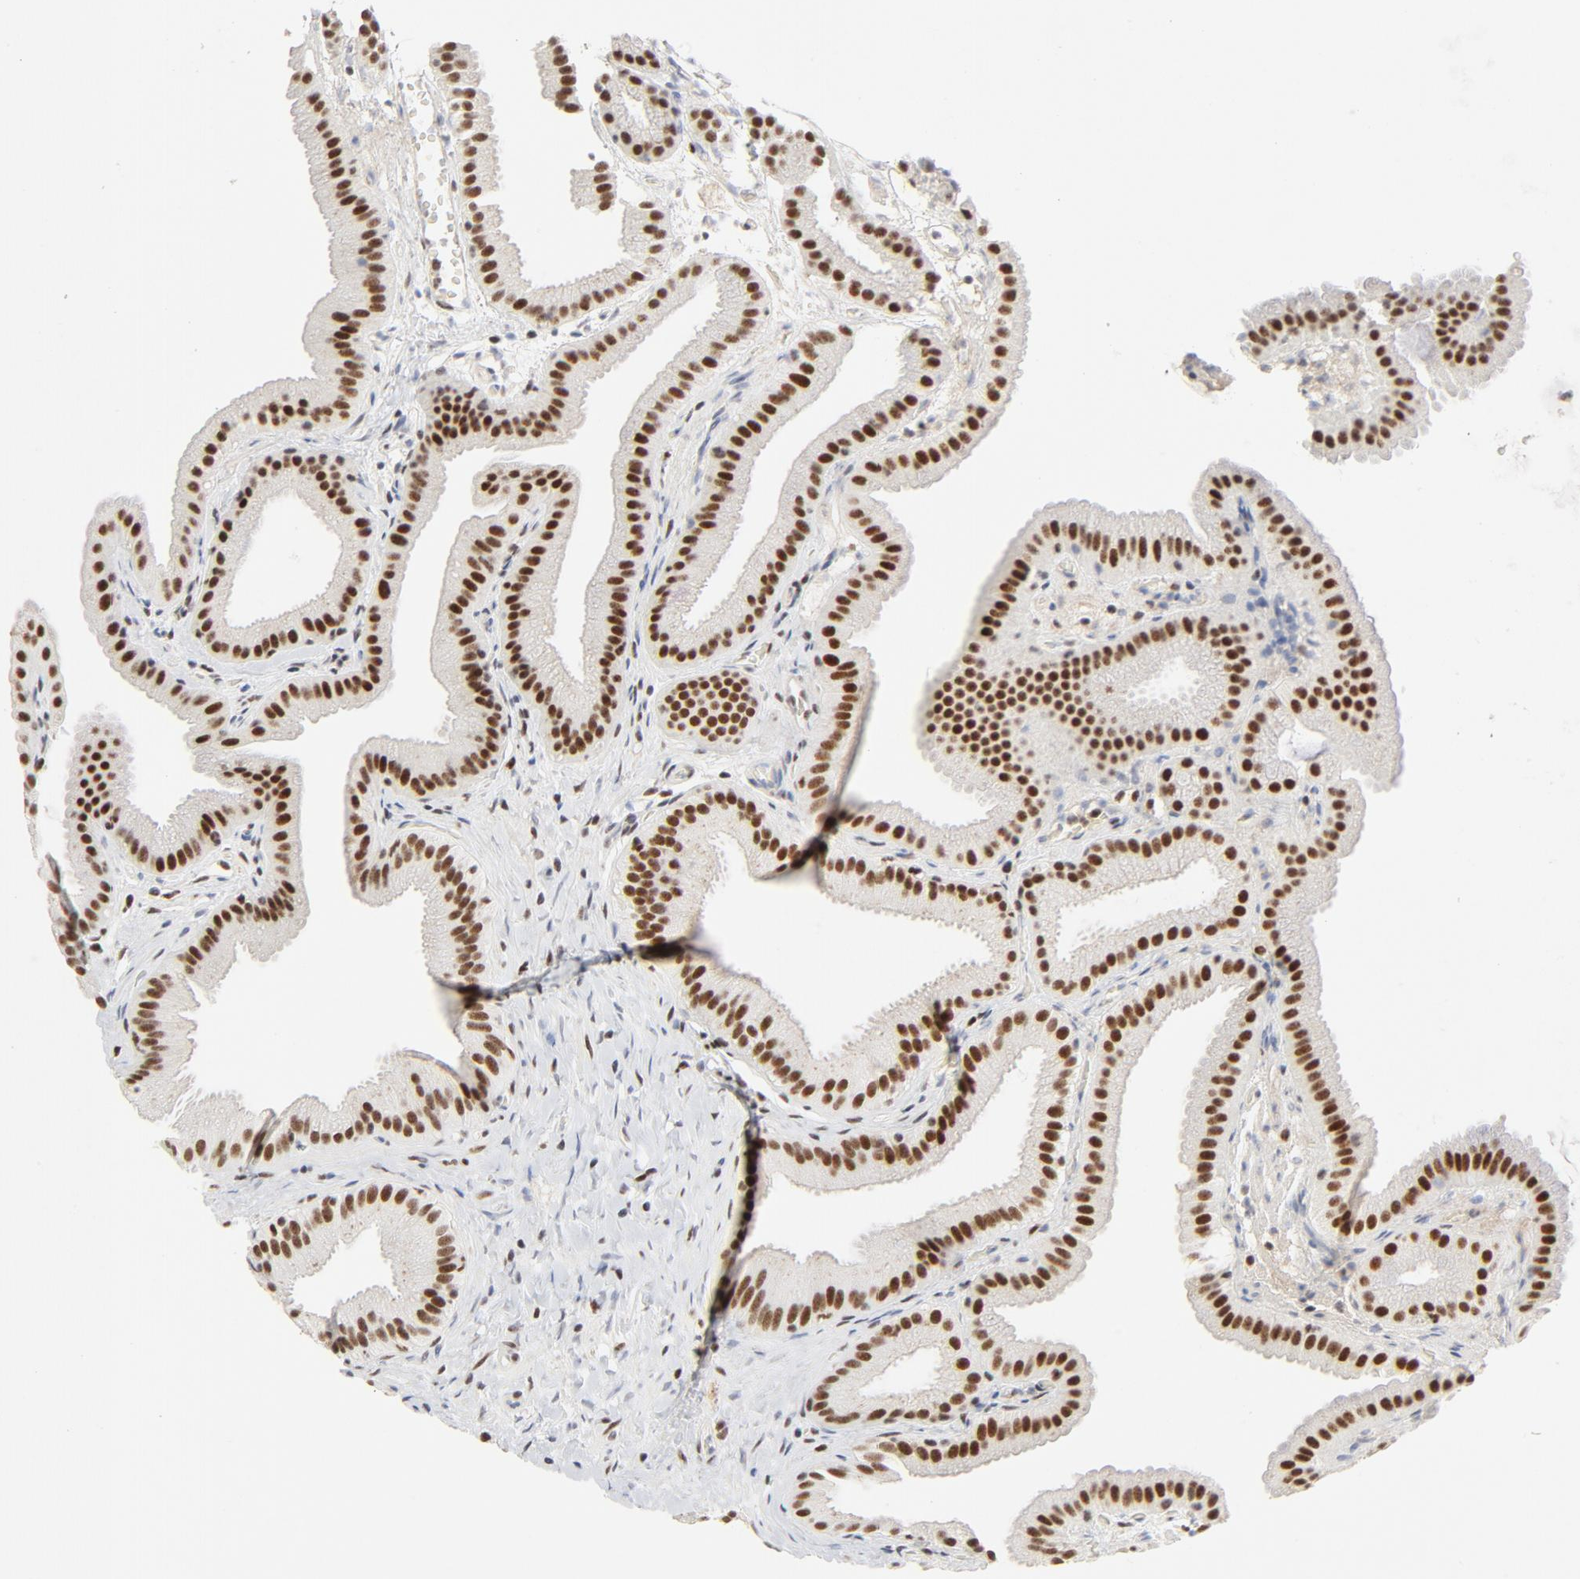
{"staining": {"intensity": "strong", "quantity": ">75%", "location": "nuclear"}, "tissue": "gallbladder", "cell_type": "Glandular cells", "image_type": "normal", "snomed": [{"axis": "morphology", "description": "Normal tissue, NOS"}, {"axis": "topography", "description": "Gallbladder"}], "caption": "Approximately >75% of glandular cells in normal human gallbladder show strong nuclear protein positivity as visualized by brown immunohistochemical staining.", "gene": "GTF2H1", "patient": {"sex": "female", "age": 63}}